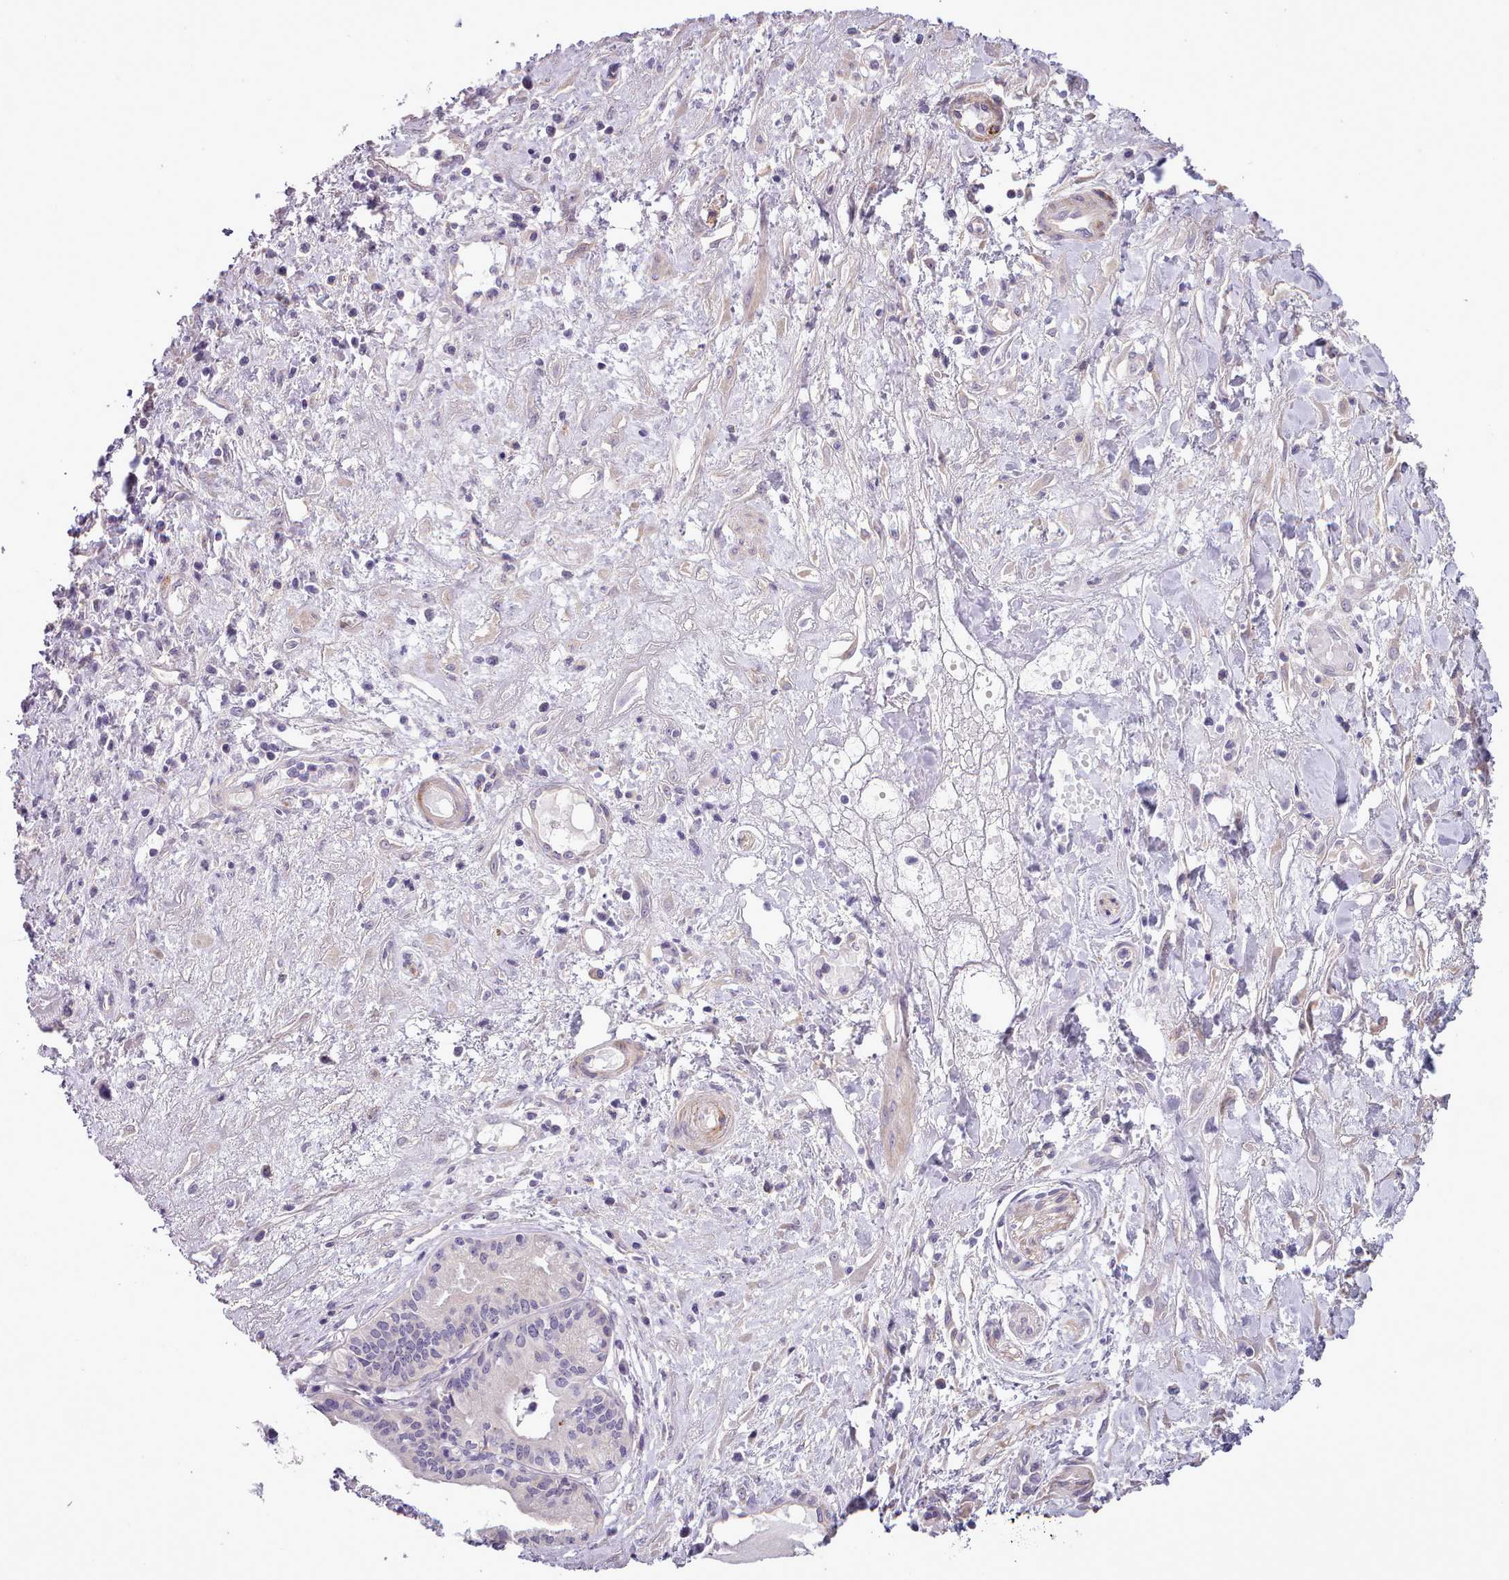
{"staining": {"intensity": "negative", "quantity": "none", "location": "none"}, "tissue": "pancreatic cancer", "cell_type": "Tumor cells", "image_type": "cancer", "snomed": [{"axis": "morphology", "description": "Adenocarcinoma, NOS"}, {"axis": "topography", "description": "Pancreas"}], "caption": "IHC micrograph of neoplastic tissue: pancreatic adenocarcinoma stained with DAB exhibits no significant protein positivity in tumor cells. (DAB (3,3'-diaminobenzidine) IHC, high magnification).", "gene": "SETX", "patient": {"sex": "female", "age": 50}}